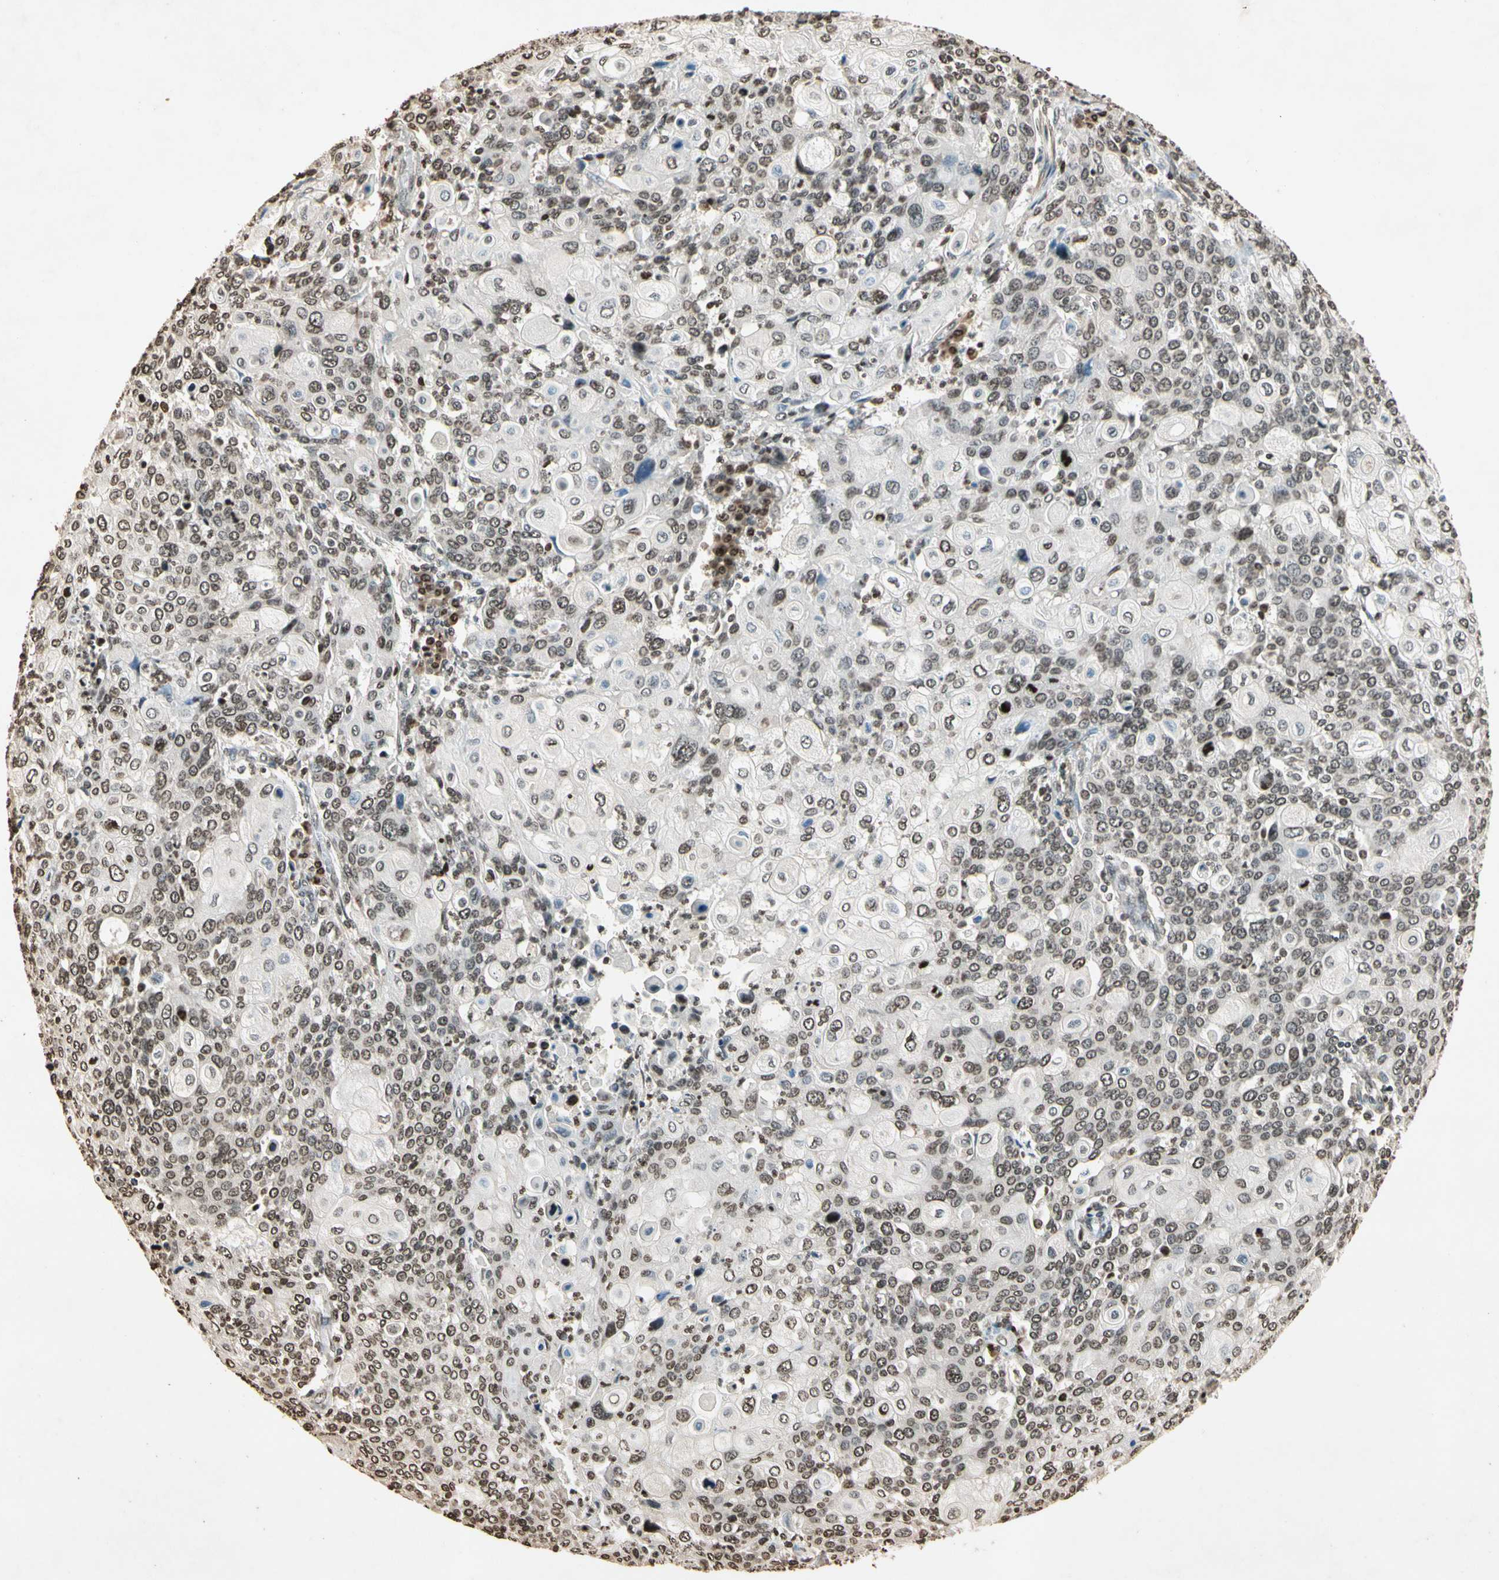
{"staining": {"intensity": "weak", "quantity": "25%-75%", "location": "nuclear"}, "tissue": "cervical cancer", "cell_type": "Tumor cells", "image_type": "cancer", "snomed": [{"axis": "morphology", "description": "Squamous cell carcinoma, NOS"}, {"axis": "topography", "description": "Cervix"}], "caption": "Tumor cells reveal low levels of weak nuclear staining in approximately 25%-75% of cells in squamous cell carcinoma (cervical). The protein of interest is shown in brown color, while the nuclei are stained blue.", "gene": "TOP1", "patient": {"sex": "female", "age": 40}}